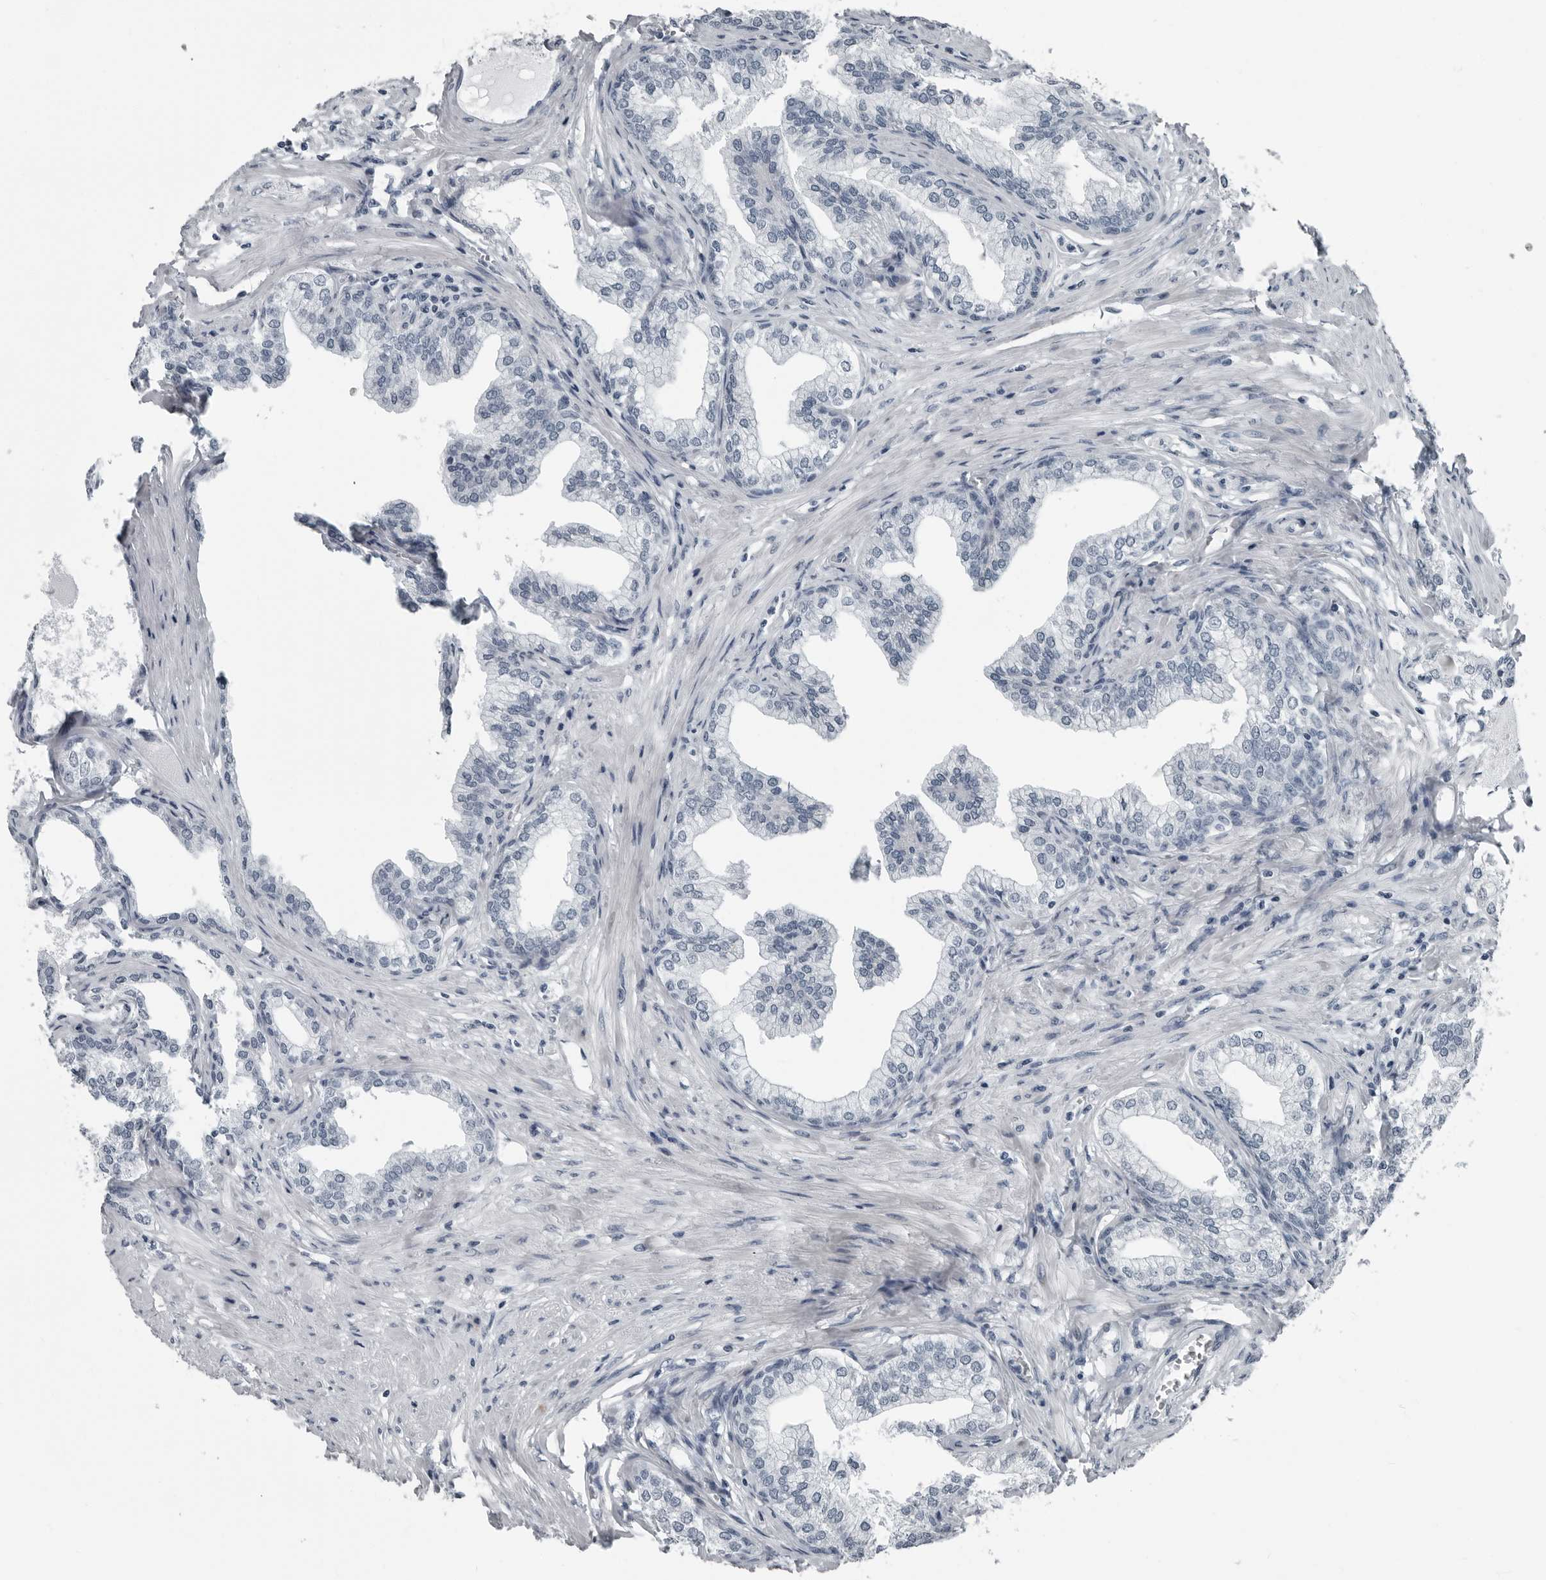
{"staining": {"intensity": "negative", "quantity": "none", "location": "none"}, "tissue": "prostate", "cell_type": "Glandular cells", "image_type": "normal", "snomed": [{"axis": "morphology", "description": "Normal tissue, NOS"}, {"axis": "morphology", "description": "Urothelial carcinoma, Low grade"}, {"axis": "topography", "description": "Urinary bladder"}, {"axis": "topography", "description": "Prostate"}], "caption": "Glandular cells are negative for brown protein staining in benign prostate. The staining is performed using DAB (3,3'-diaminobenzidine) brown chromogen with nuclei counter-stained in using hematoxylin.", "gene": "PDCD11", "patient": {"sex": "male", "age": 60}}